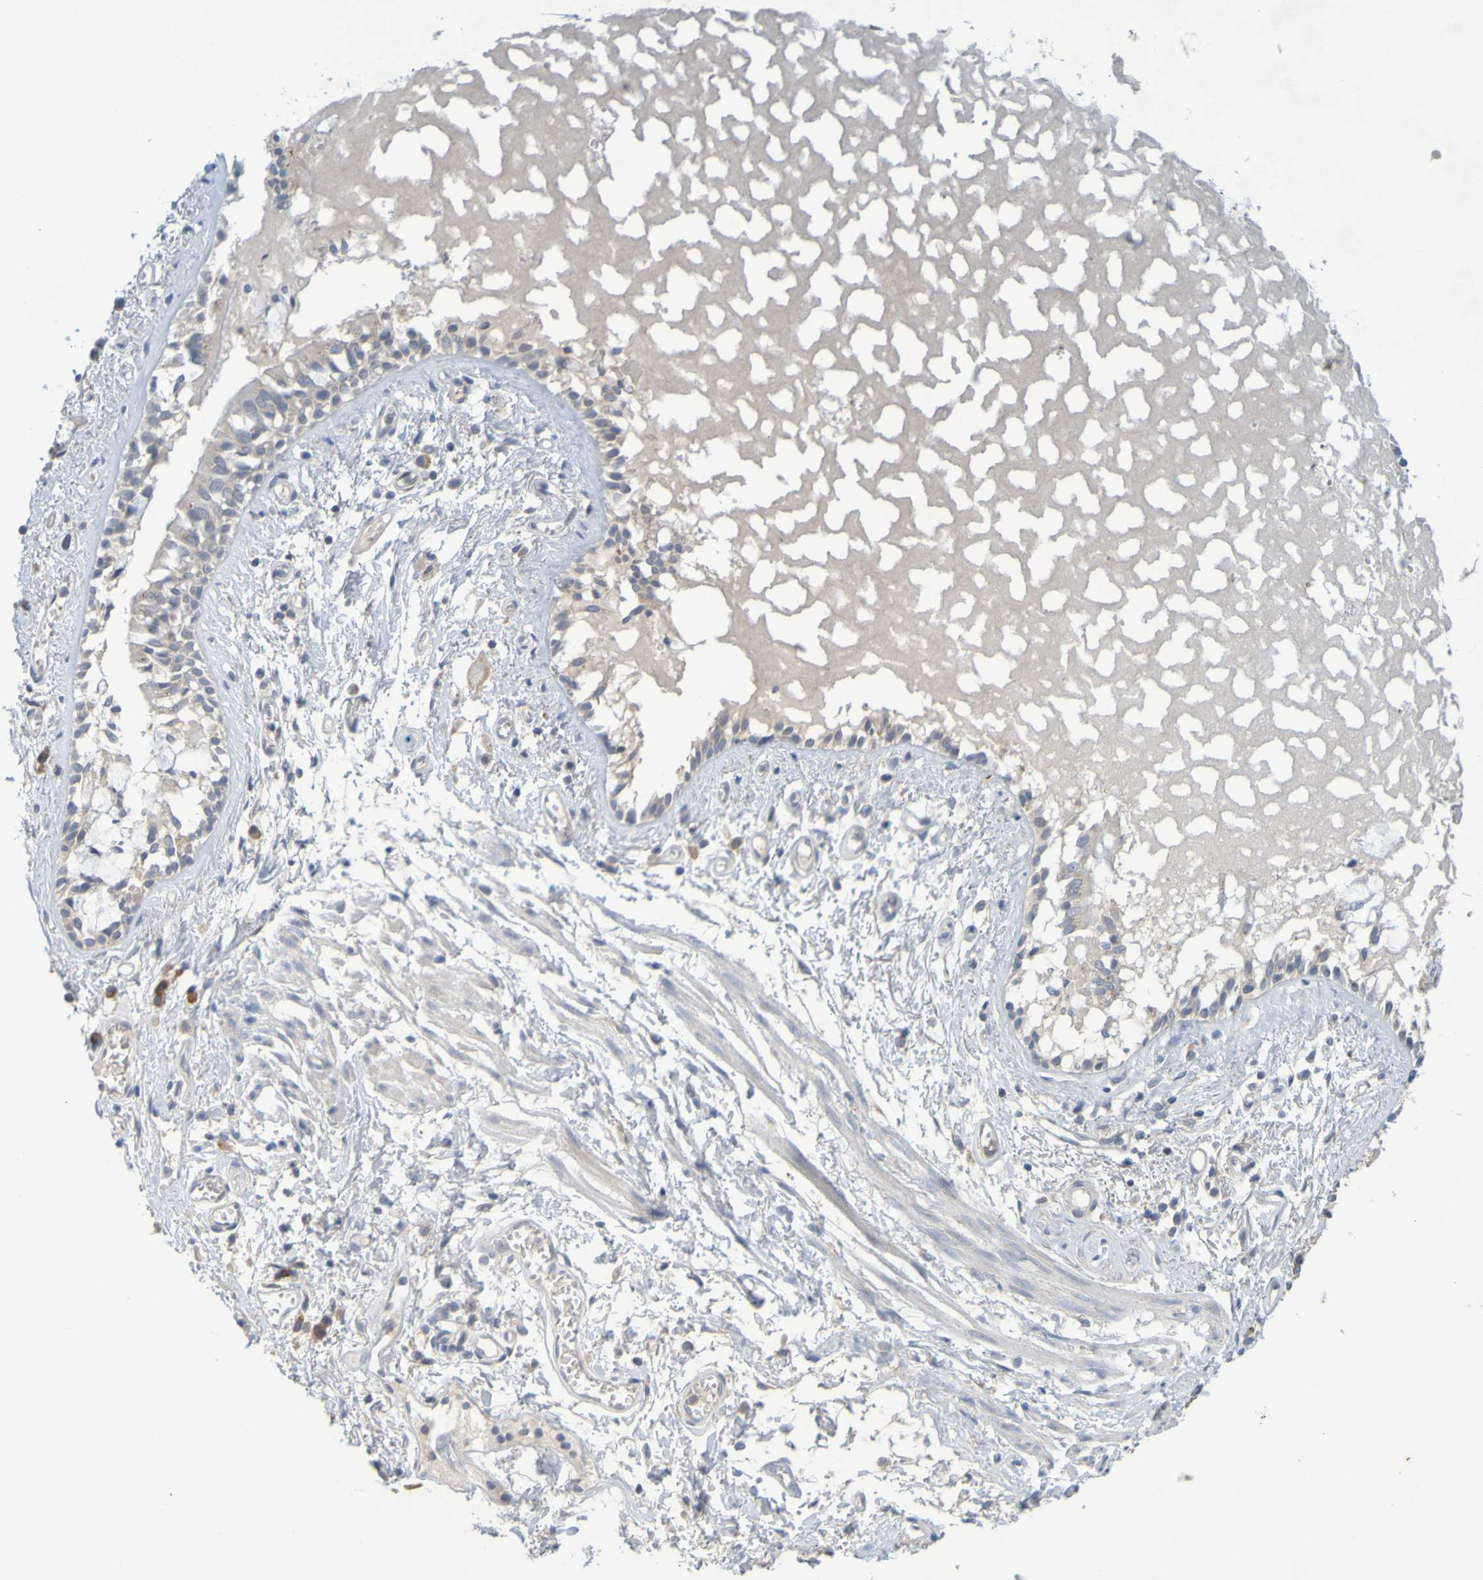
{"staining": {"intensity": "moderate", "quantity": "25%-75%", "location": "cytoplasmic/membranous"}, "tissue": "bronchus", "cell_type": "Respiratory epithelial cells", "image_type": "normal", "snomed": [{"axis": "morphology", "description": "Normal tissue, NOS"}, {"axis": "morphology", "description": "Inflammation, NOS"}, {"axis": "topography", "description": "Cartilage tissue"}, {"axis": "topography", "description": "Lung"}], "caption": "Unremarkable bronchus exhibits moderate cytoplasmic/membranous positivity in about 25%-75% of respiratory epithelial cells, visualized by immunohistochemistry.", "gene": "MOGS", "patient": {"sex": "male", "age": 71}}